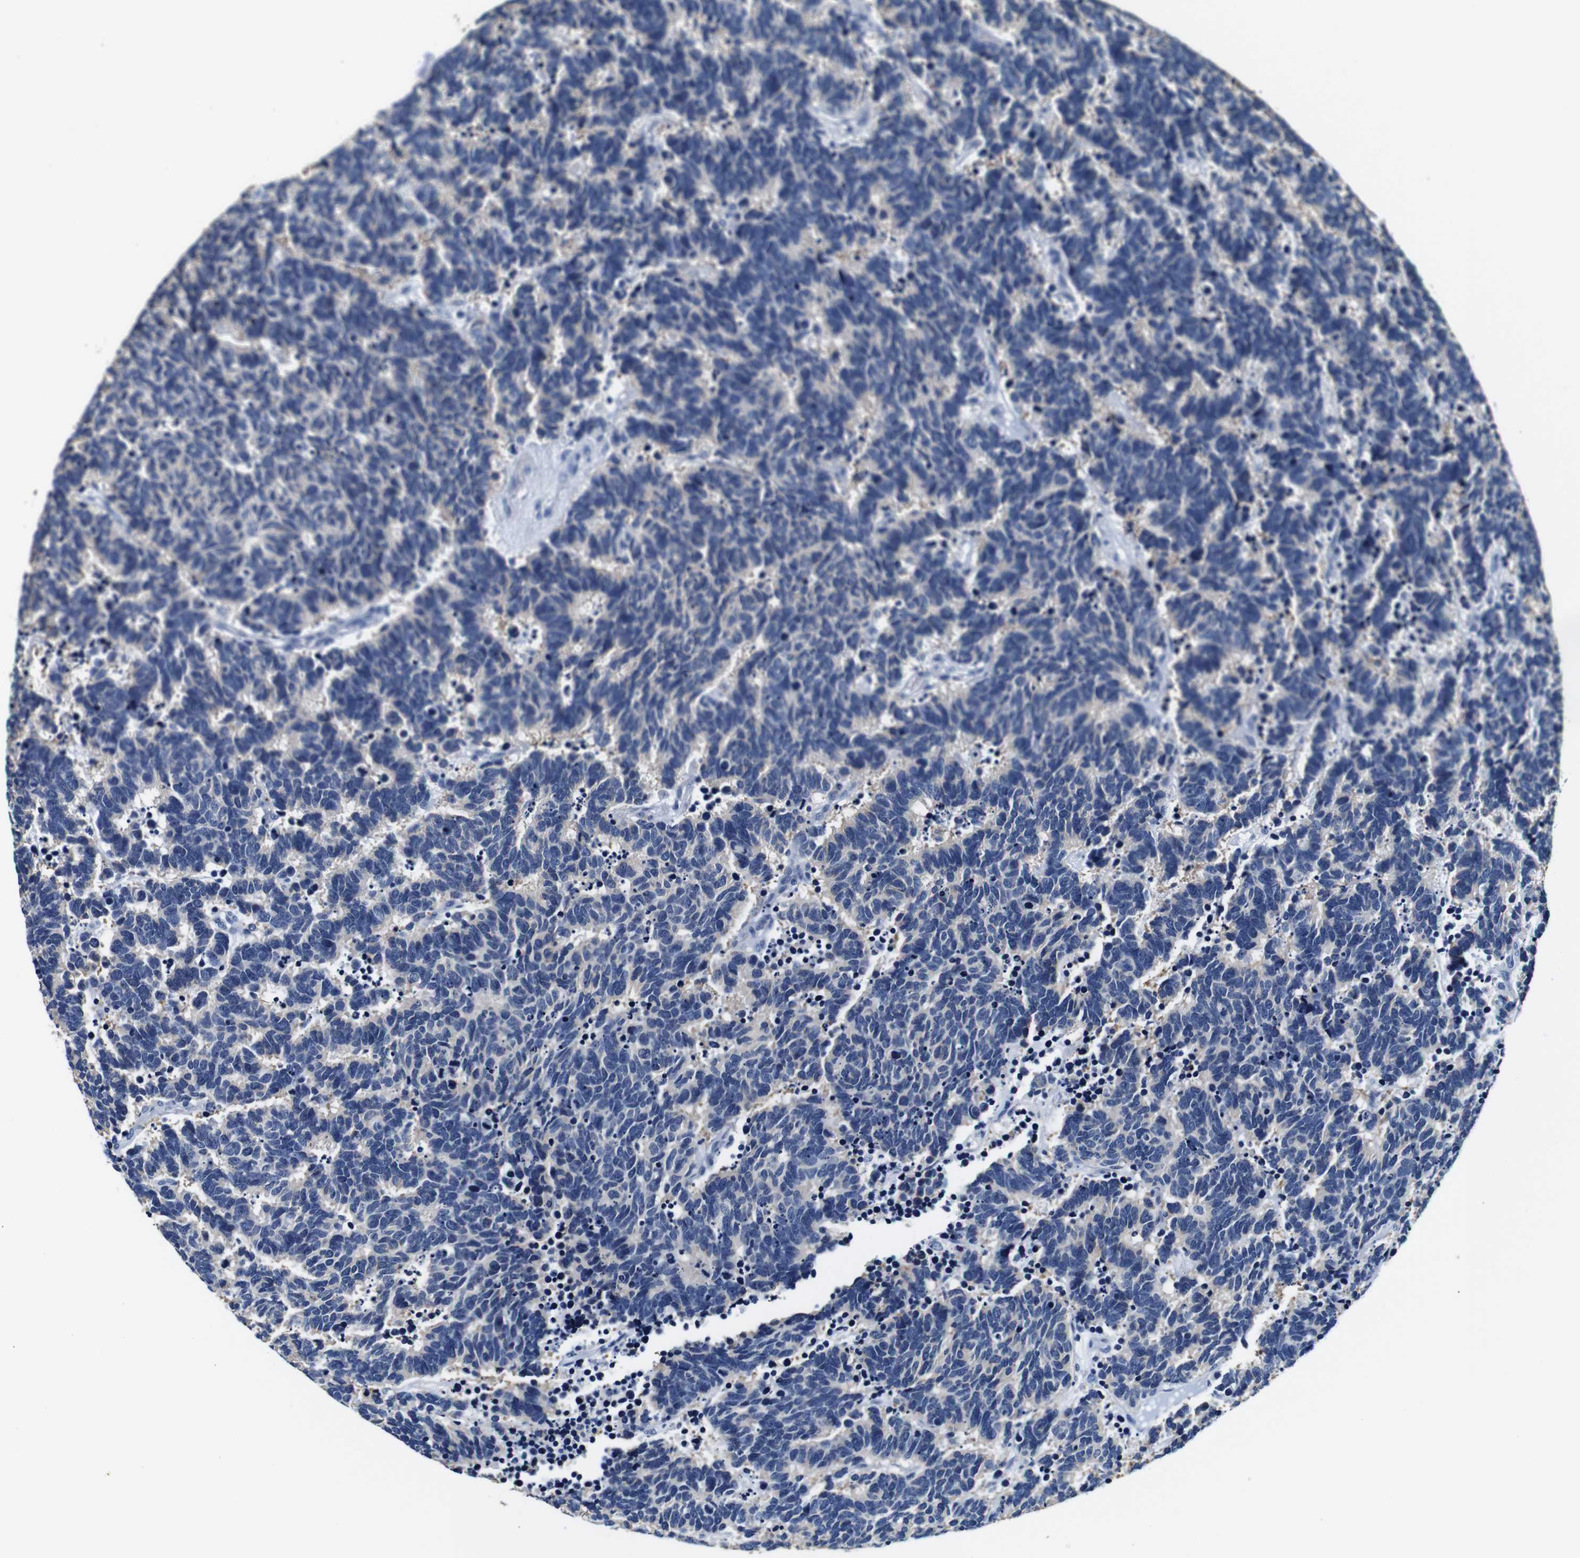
{"staining": {"intensity": "negative", "quantity": "none", "location": "none"}, "tissue": "carcinoid", "cell_type": "Tumor cells", "image_type": "cancer", "snomed": [{"axis": "morphology", "description": "Carcinoma, NOS"}, {"axis": "morphology", "description": "Carcinoid, malignant, NOS"}, {"axis": "topography", "description": "Urinary bladder"}], "caption": "High magnification brightfield microscopy of carcinoid stained with DAB (brown) and counterstained with hematoxylin (blue): tumor cells show no significant expression.", "gene": "GP1BA", "patient": {"sex": "male", "age": 57}}